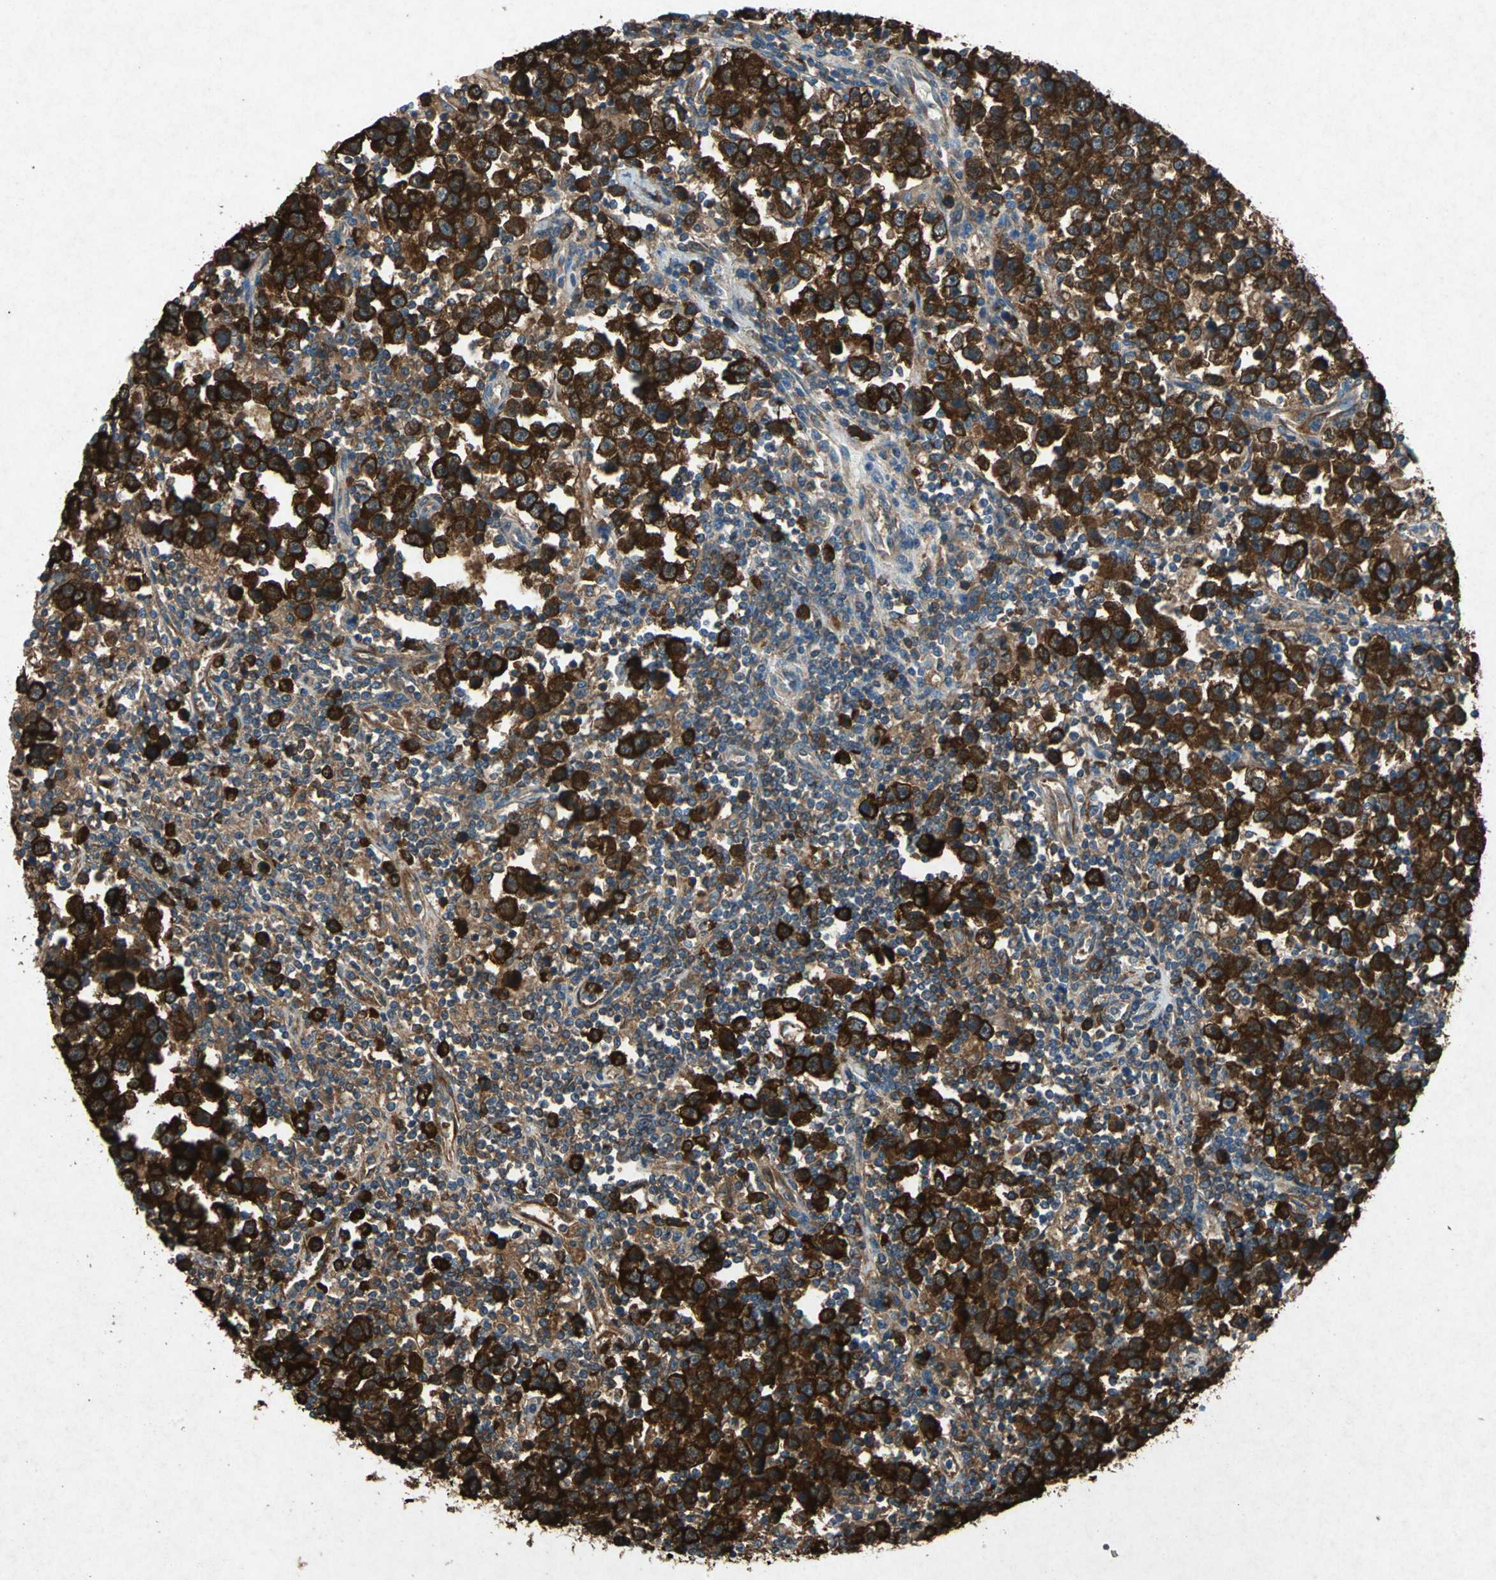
{"staining": {"intensity": "strong", "quantity": ">75%", "location": "cytoplasmic/membranous"}, "tissue": "testis cancer", "cell_type": "Tumor cells", "image_type": "cancer", "snomed": [{"axis": "morphology", "description": "Seminoma, NOS"}, {"axis": "topography", "description": "Testis"}], "caption": "Seminoma (testis) stained with DAB (3,3'-diaminobenzidine) immunohistochemistry (IHC) demonstrates high levels of strong cytoplasmic/membranous expression in about >75% of tumor cells.", "gene": "HSP90AB1", "patient": {"sex": "male", "age": 43}}